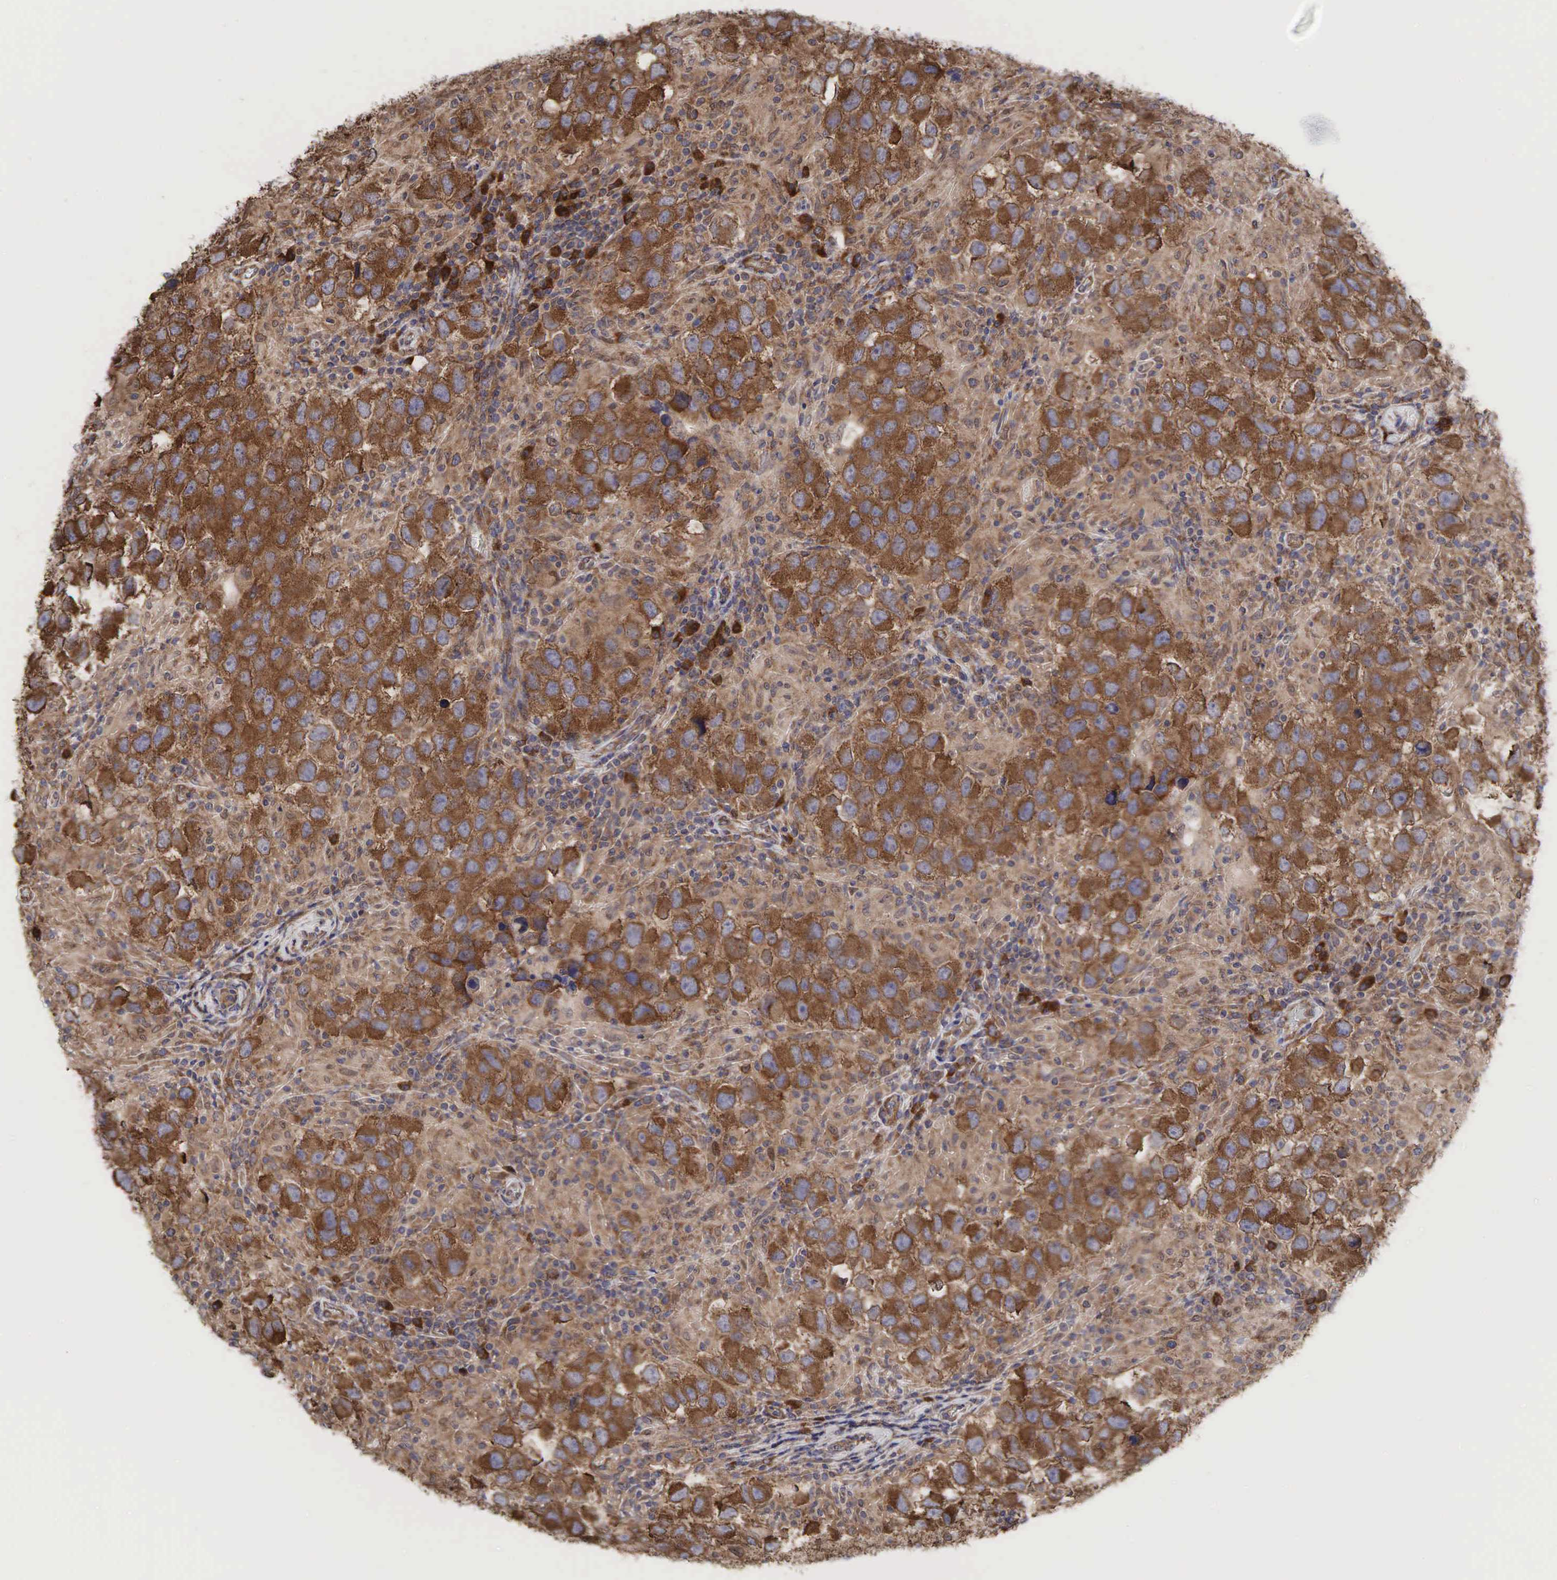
{"staining": {"intensity": "strong", "quantity": ">75%", "location": "cytoplasmic/membranous"}, "tissue": "testis cancer", "cell_type": "Tumor cells", "image_type": "cancer", "snomed": [{"axis": "morphology", "description": "Carcinoma, Embryonal, NOS"}, {"axis": "topography", "description": "Testis"}], "caption": "Protein staining displays strong cytoplasmic/membranous positivity in about >75% of tumor cells in embryonal carcinoma (testis). The protein is shown in brown color, while the nuclei are stained blue.", "gene": "PABPC5", "patient": {"sex": "male", "age": 21}}